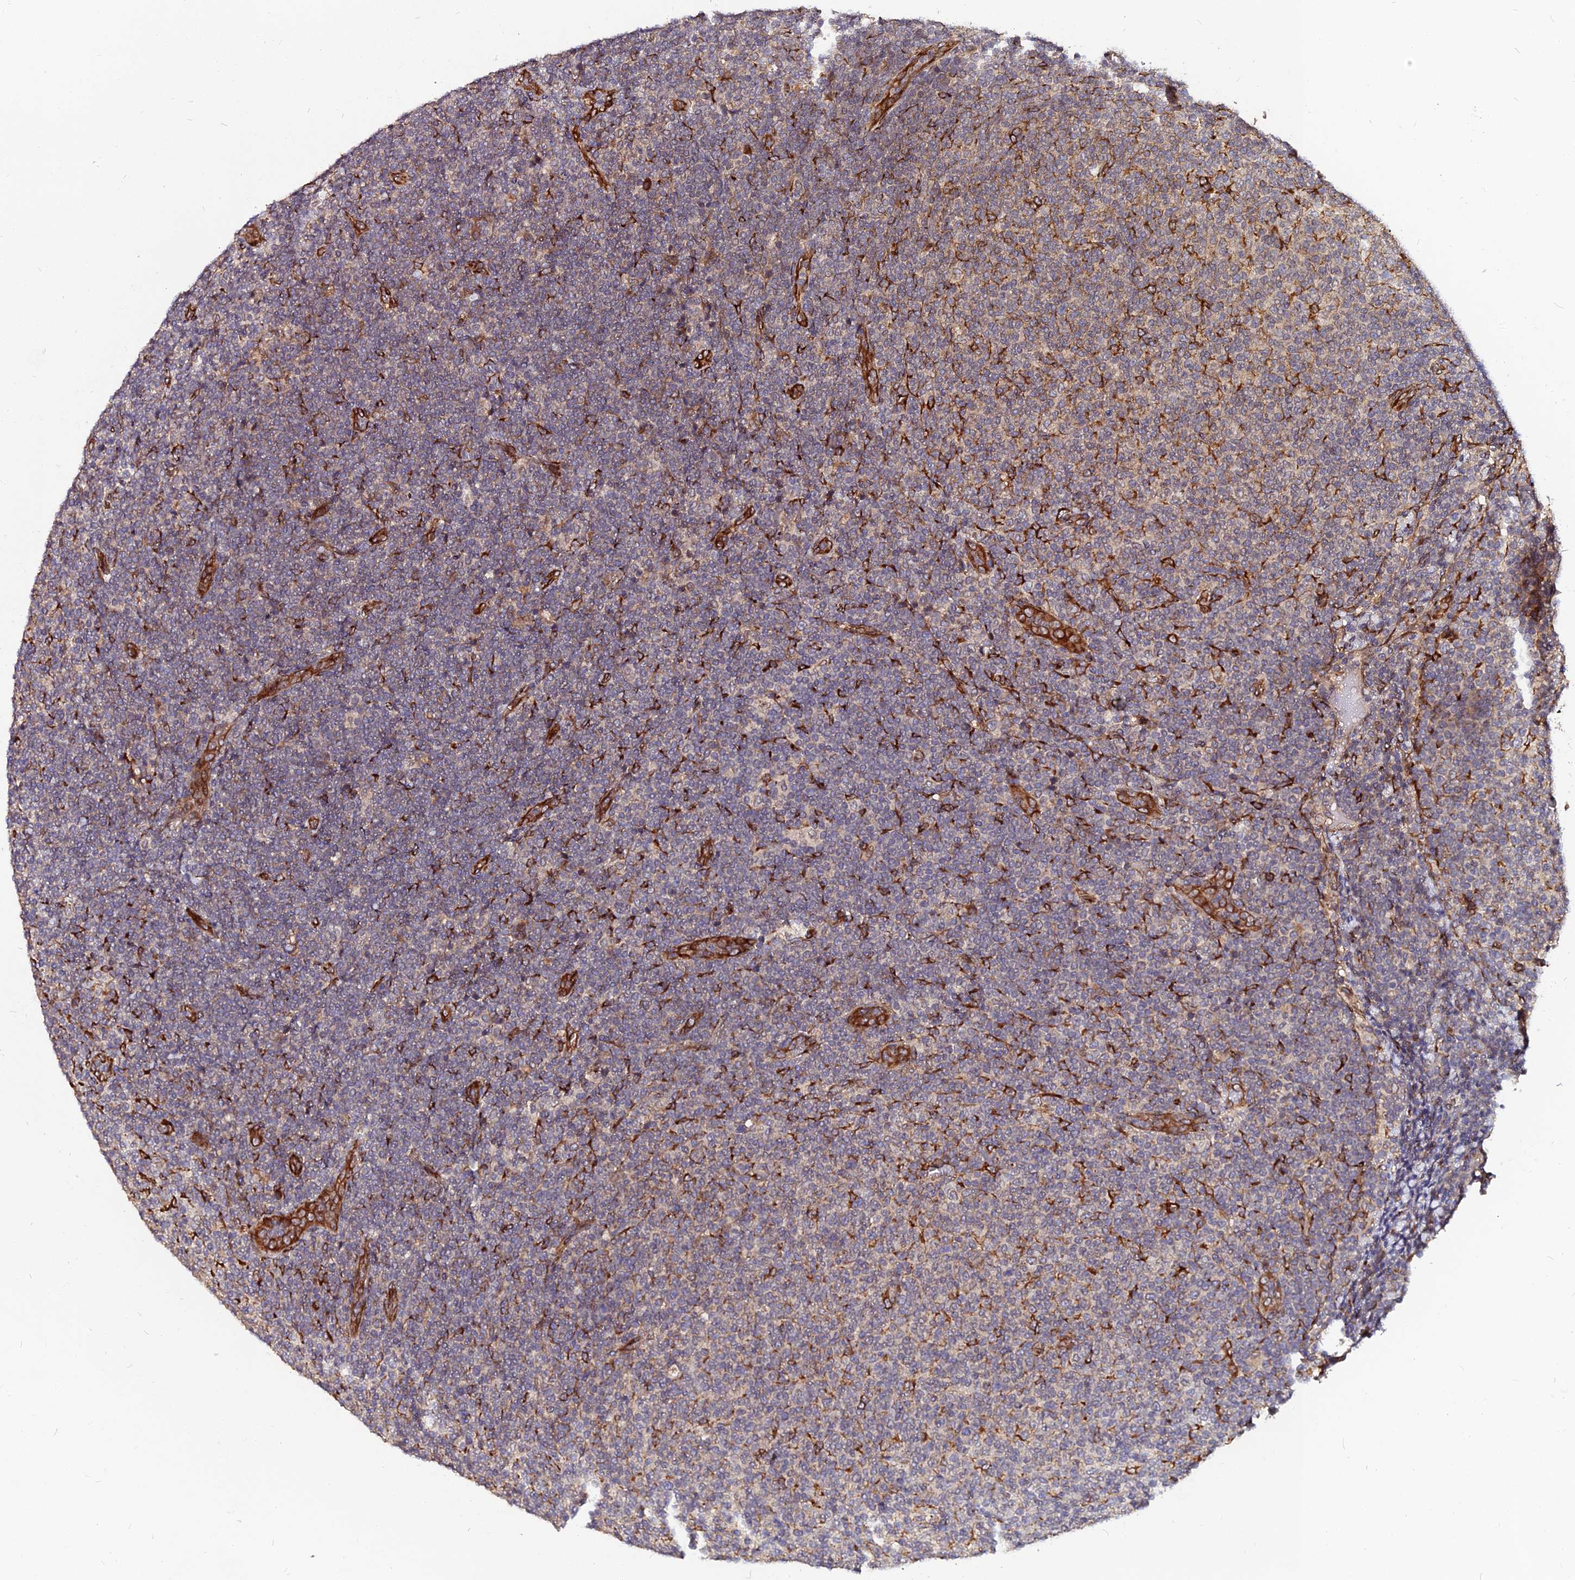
{"staining": {"intensity": "moderate", "quantity": ">75%", "location": "cytoplasmic/membranous"}, "tissue": "lymphoma", "cell_type": "Tumor cells", "image_type": "cancer", "snomed": [{"axis": "morphology", "description": "Malignant lymphoma, non-Hodgkin's type, Low grade"}, {"axis": "topography", "description": "Lymph node"}], "caption": "A micrograph of lymphoma stained for a protein reveals moderate cytoplasmic/membranous brown staining in tumor cells. (DAB (3,3'-diaminobenzidine) IHC, brown staining for protein, blue staining for nuclei).", "gene": "PDE4D", "patient": {"sex": "male", "age": 66}}